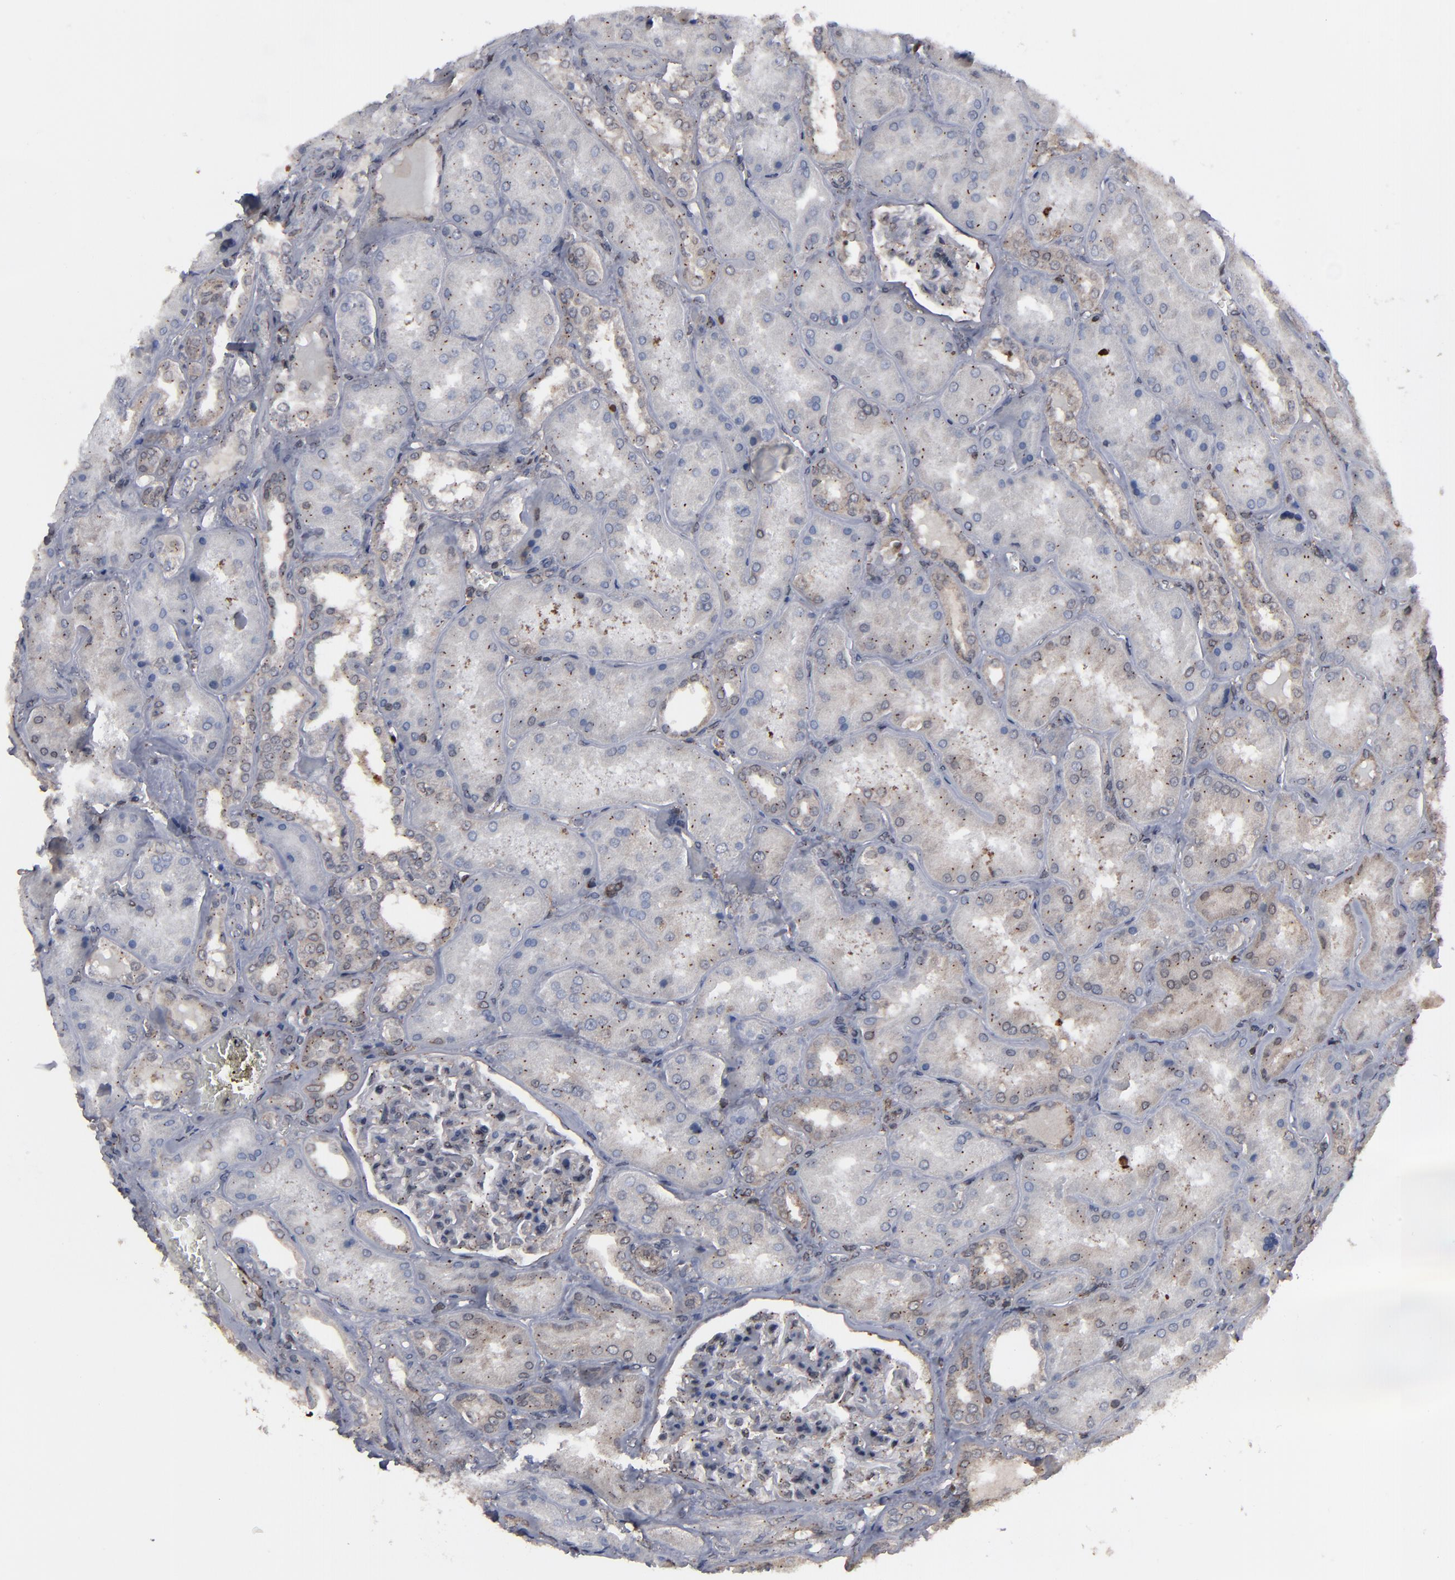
{"staining": {"intensity": "weak", "quantity": "<25%", "location": "cytoplasmic/membranous"}, "tissue": "kidney", "cell_type": "Cells in glomeruli", "image_type": "normal", "snomed": [{"axis": "morphology", "description": "Normal tissue, NOS"}, {"axis": "topography", "description": "Kidney"}], "caption": "This is an immunohistochemistry image of benign human kidney. There is no positivity in cells in glomeruli.", "gene": "KIAA2026", "patient": {"sex": "female", "age": 56}}